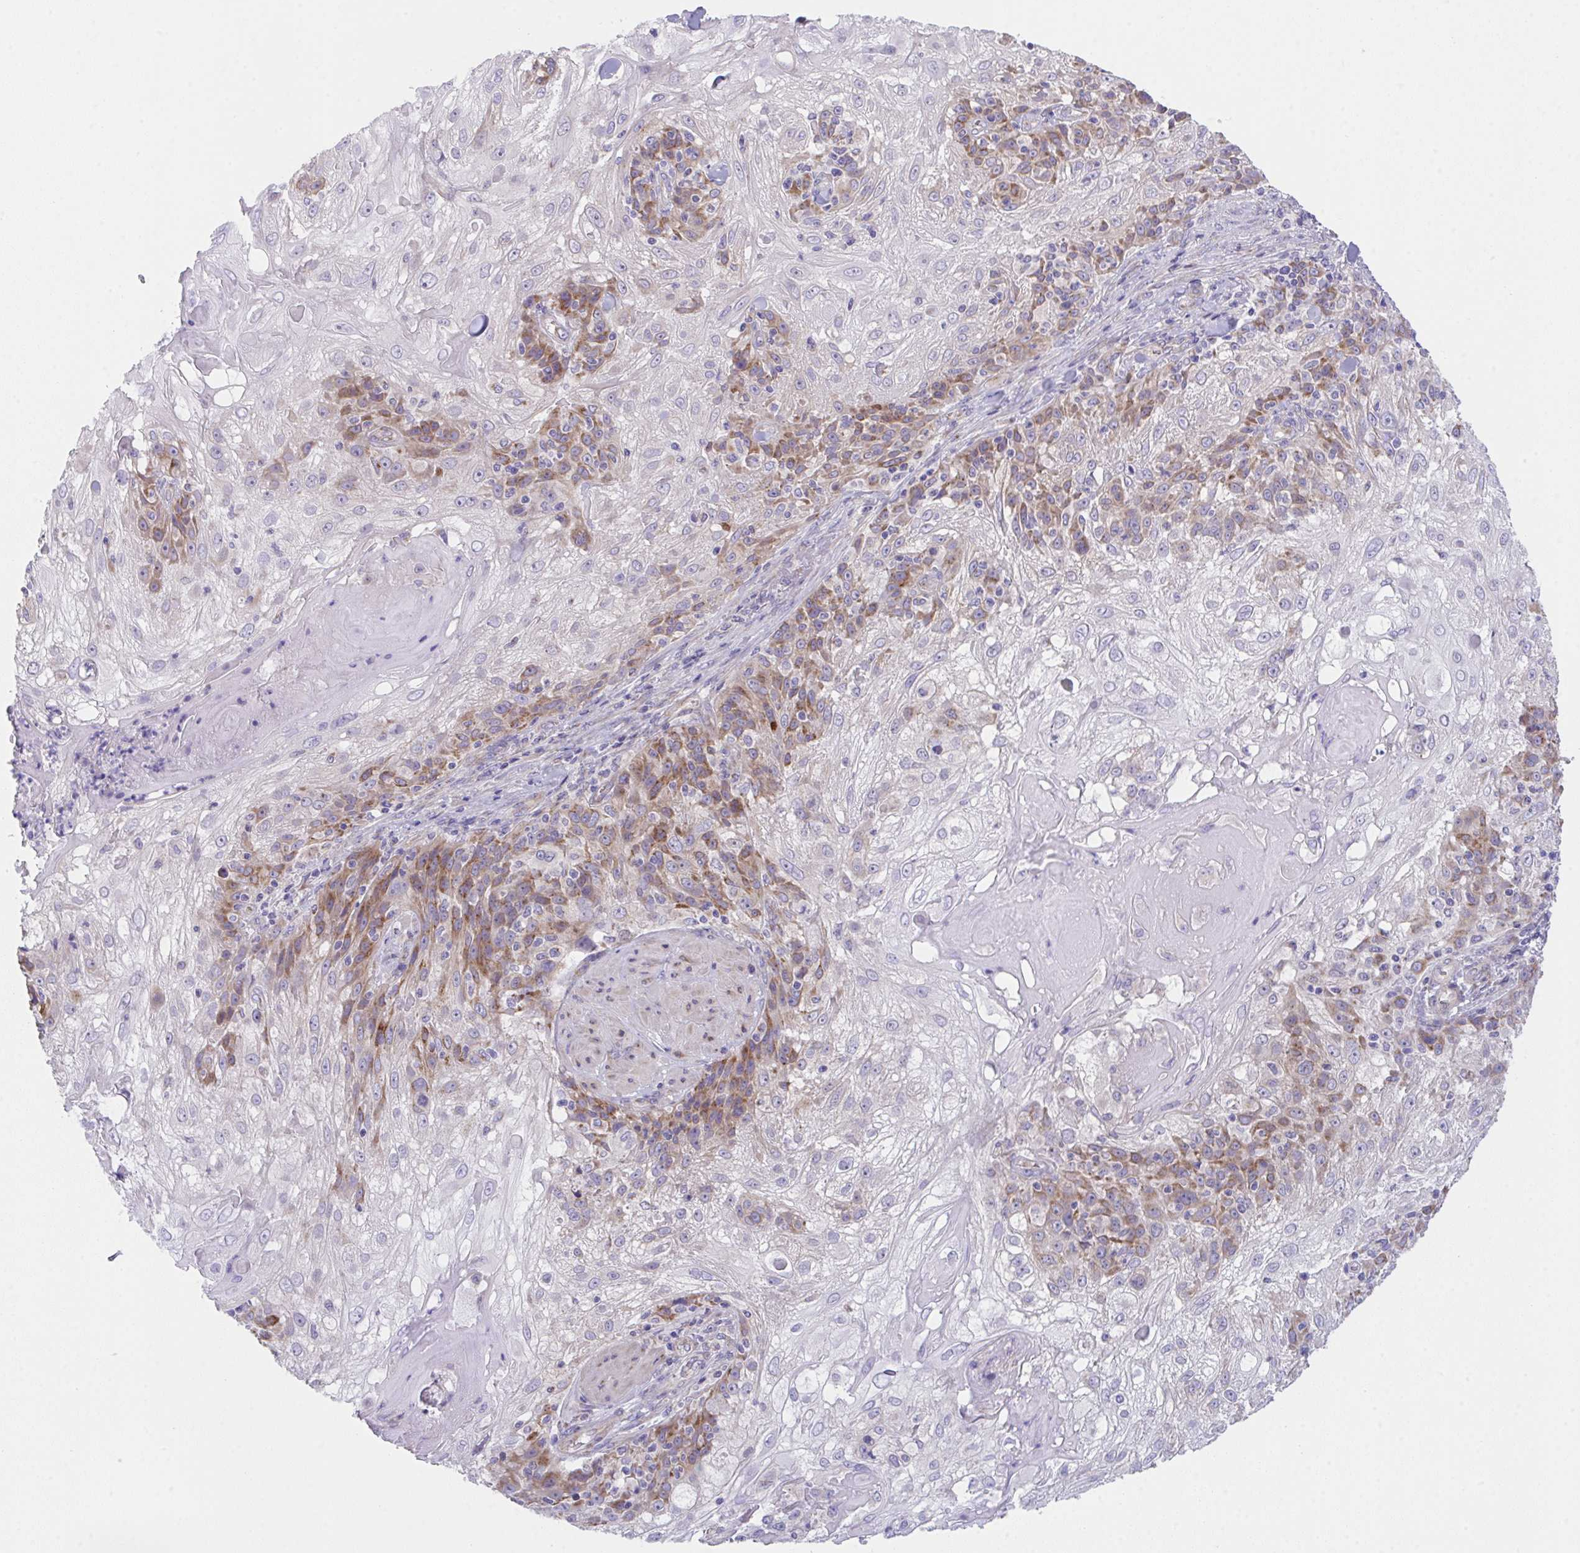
{"staining": {"intensity": "negative", "quantity": "none", "location": "none"}, "tissue": "skin cancer", "cell_type": "Tumor cells", "image_type": "cancer", "snomed": [{"axis": "morphology", "description": "Normal tissue, NOS"}, {"axis": "morphology", "description": "Squamous cell carcinoma, NOS"}, {"axis": "topography", "description": "Skin"}], "caption": "Histopathology image shows no significant protein expression in tumor cells of squamous cell carcinoma (skin).", "gene": "MIA3", "patient": {"sex": "female", "age": 83}}